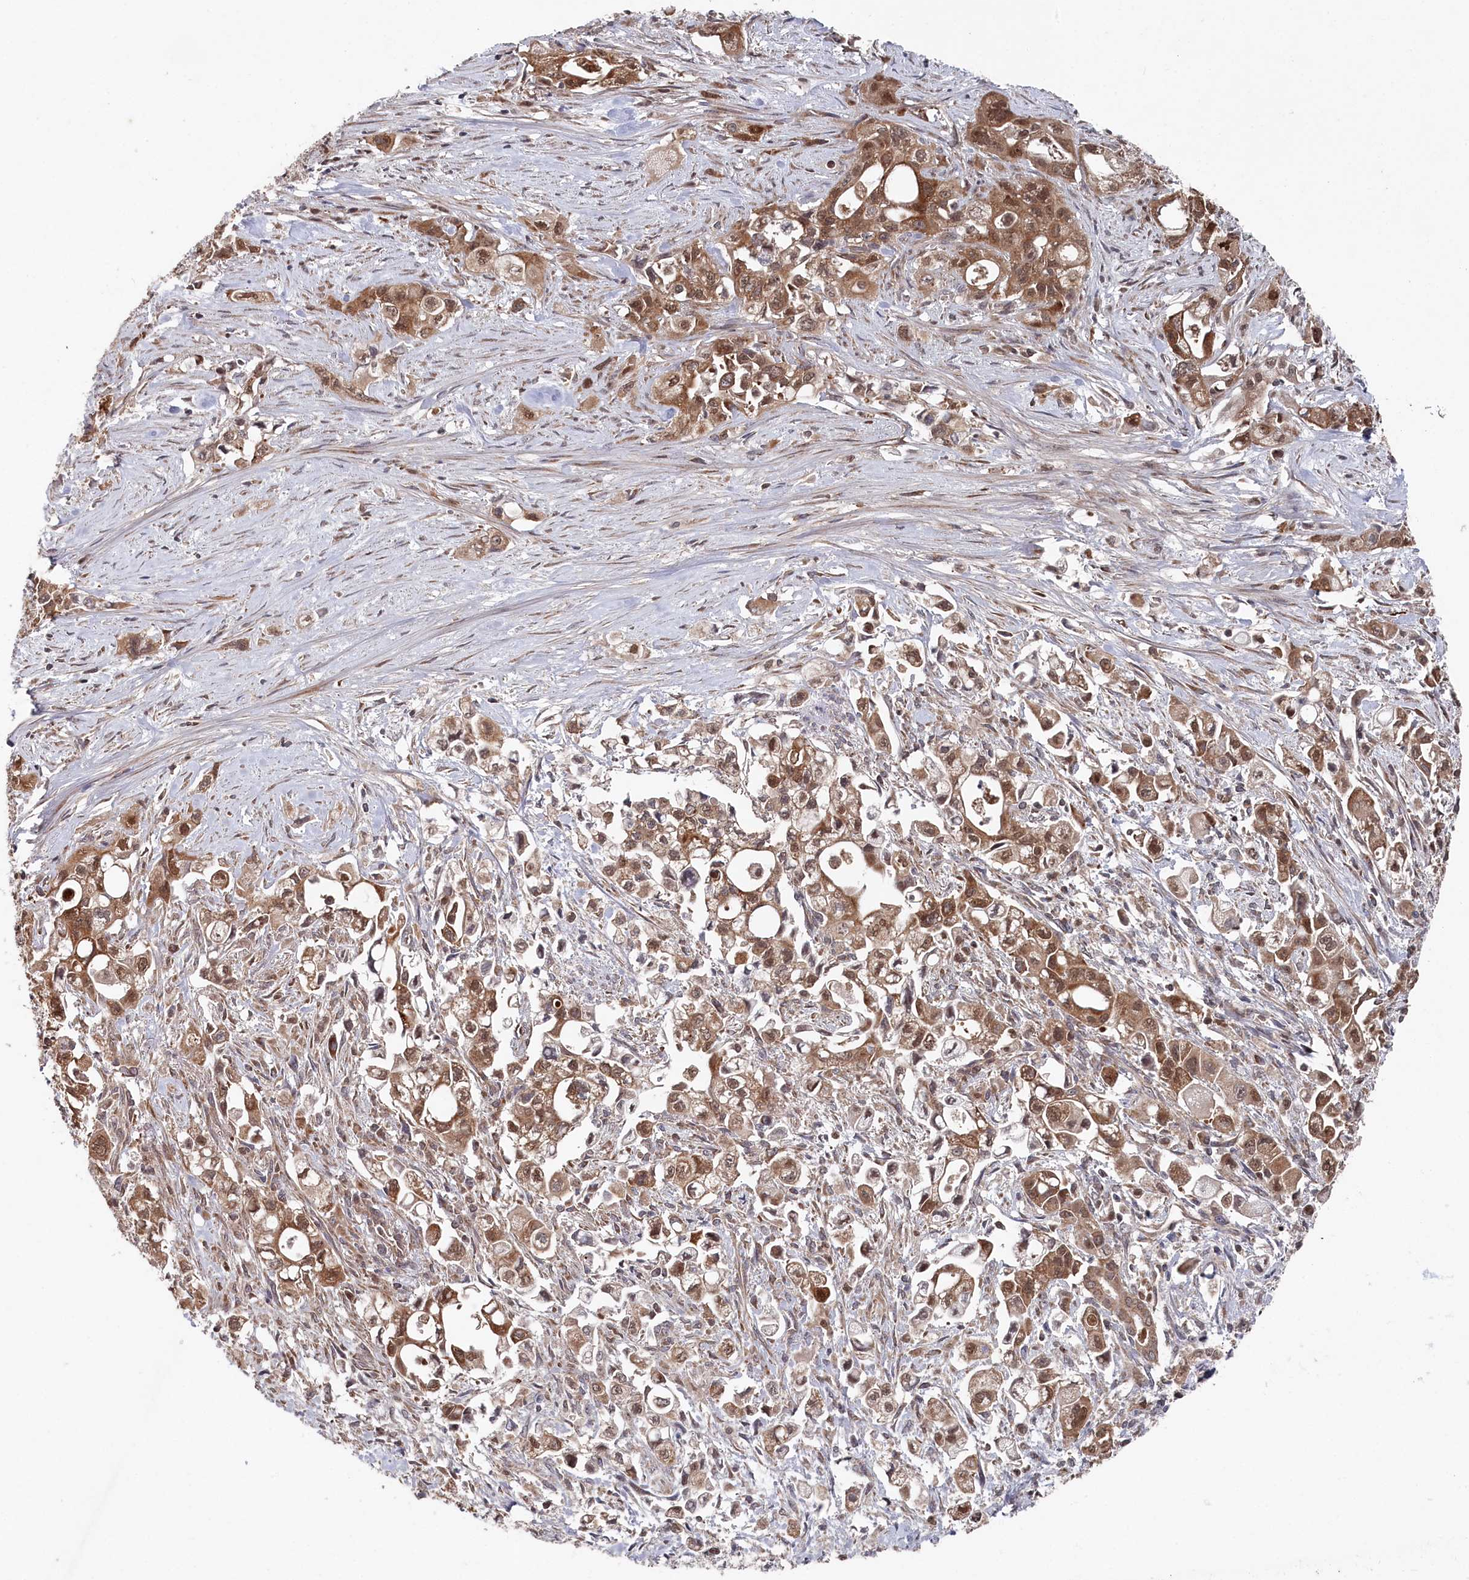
{"staining": {"intensity": "moderate", "quantity": ">75%", "location": "cytoplasmic/membranous,nuclear"}, "tissue": "pancreatic cancer", "cell_type": "Tumor cells", "image_type": "cancer", "snomed": [{"axis": "morphology", "description": "Adenocarcinoma, NOS"}, {"axis": "topography", "description": "Pancreas"}], "caption": "Immunohistochemical staining of adenocarcinoma (pancreatic) exhibits medium levels of moderate cytoplasmic/membranous and nuclear expression in approximately >75% of tumor cells.", "gene": "WAPL", "patient": {"sex": "female", "age": 66}}